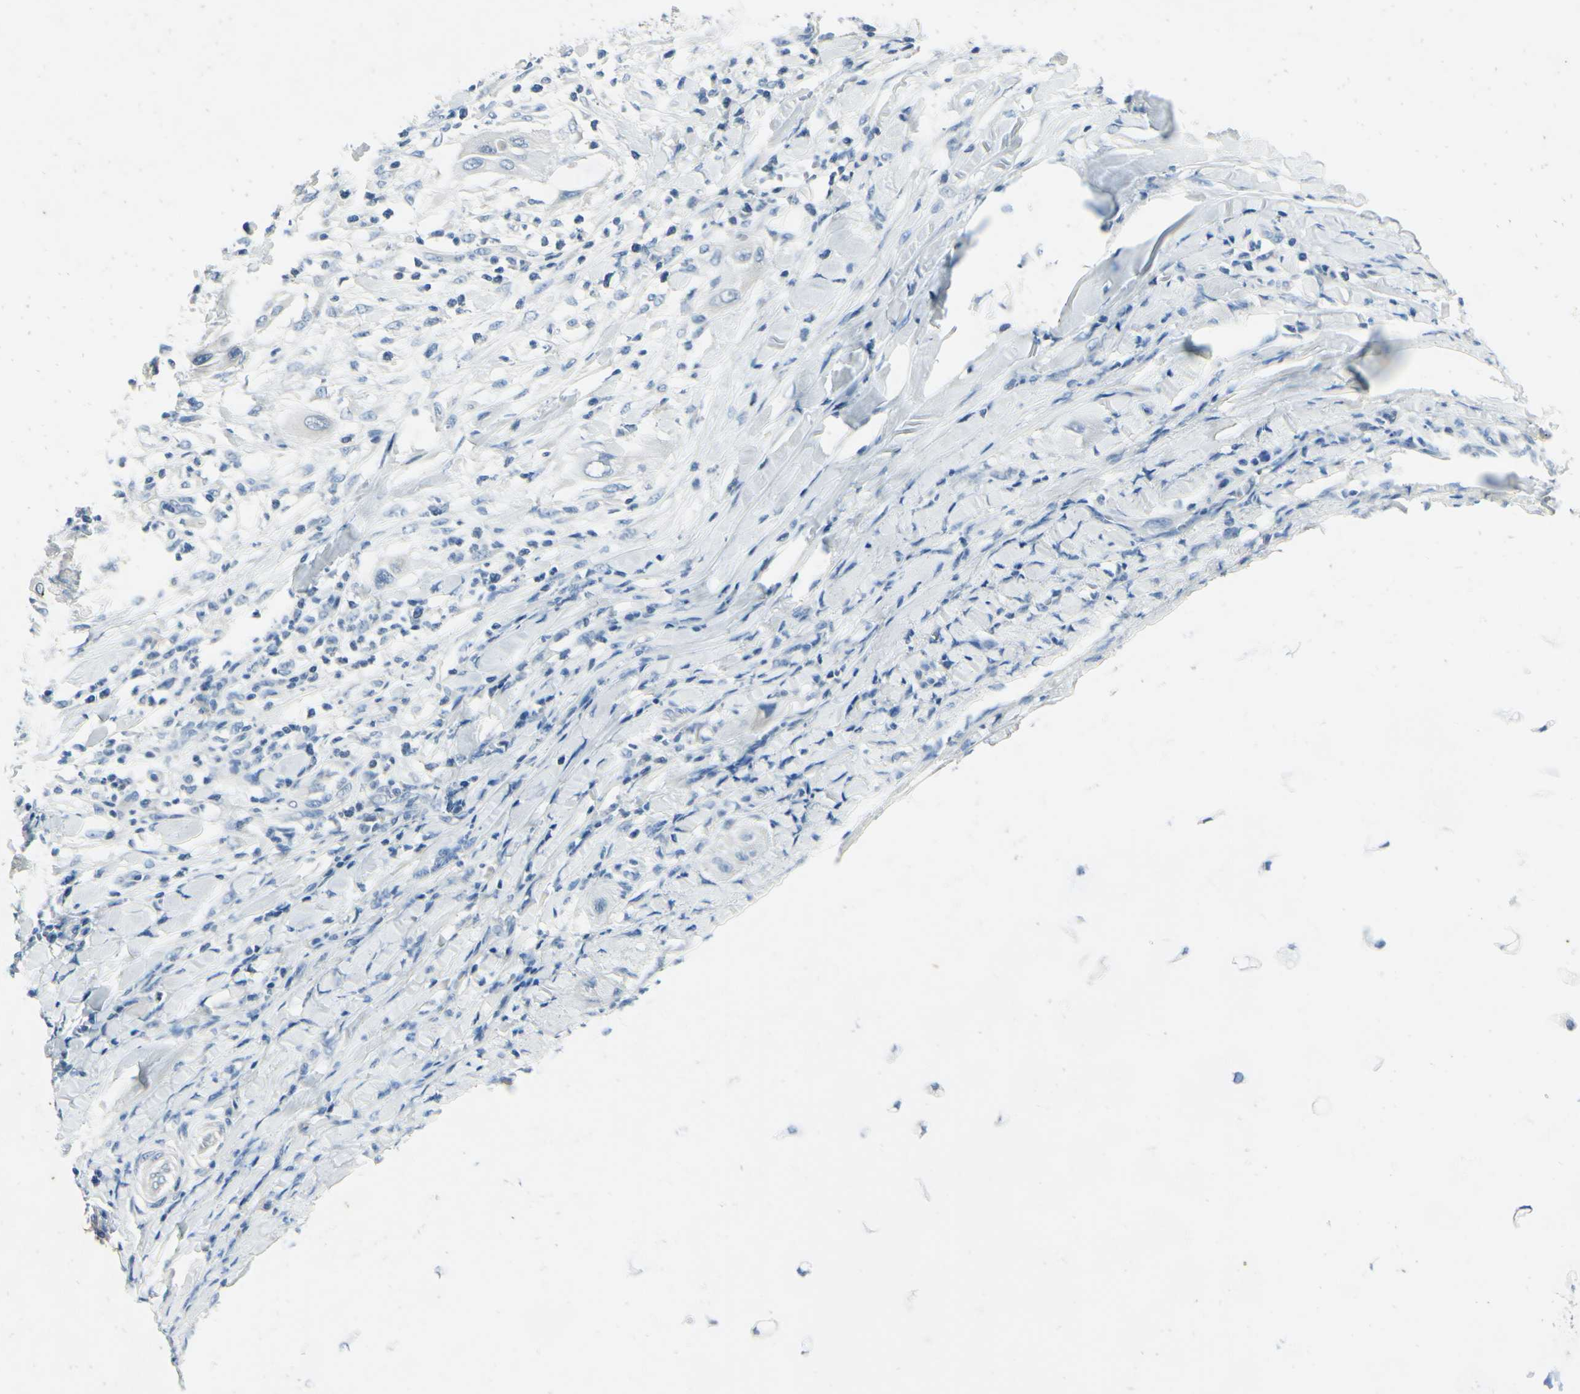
{"staining": {"intensity": "negative", "quantity": "none", "location": "none"}, "tissue": "lung cancer", "cell_type": "Tumor cells", "image_type": "cancer", "snomed": [{"axis": "morphology", "description": "Squamous cell carcinoma, NOS"}, {"axis": "topography", "description": "Lung"}], "caption": "IHC micrograph of neoplastic tissue: lung cancer (squamous cell carcinoma) stained with DAB (3,3'-diaminobenzidine) demonstrates no significant protein positivity in tumor cells. (Stains: DAB (3,3'-diaminobenzidine) IHC with hematoxylin counter stain, Microscopy: brightfield microscopy at high magnification).", "gene": "SNAP91", "patient": {"sex": "female", "age": 47}}